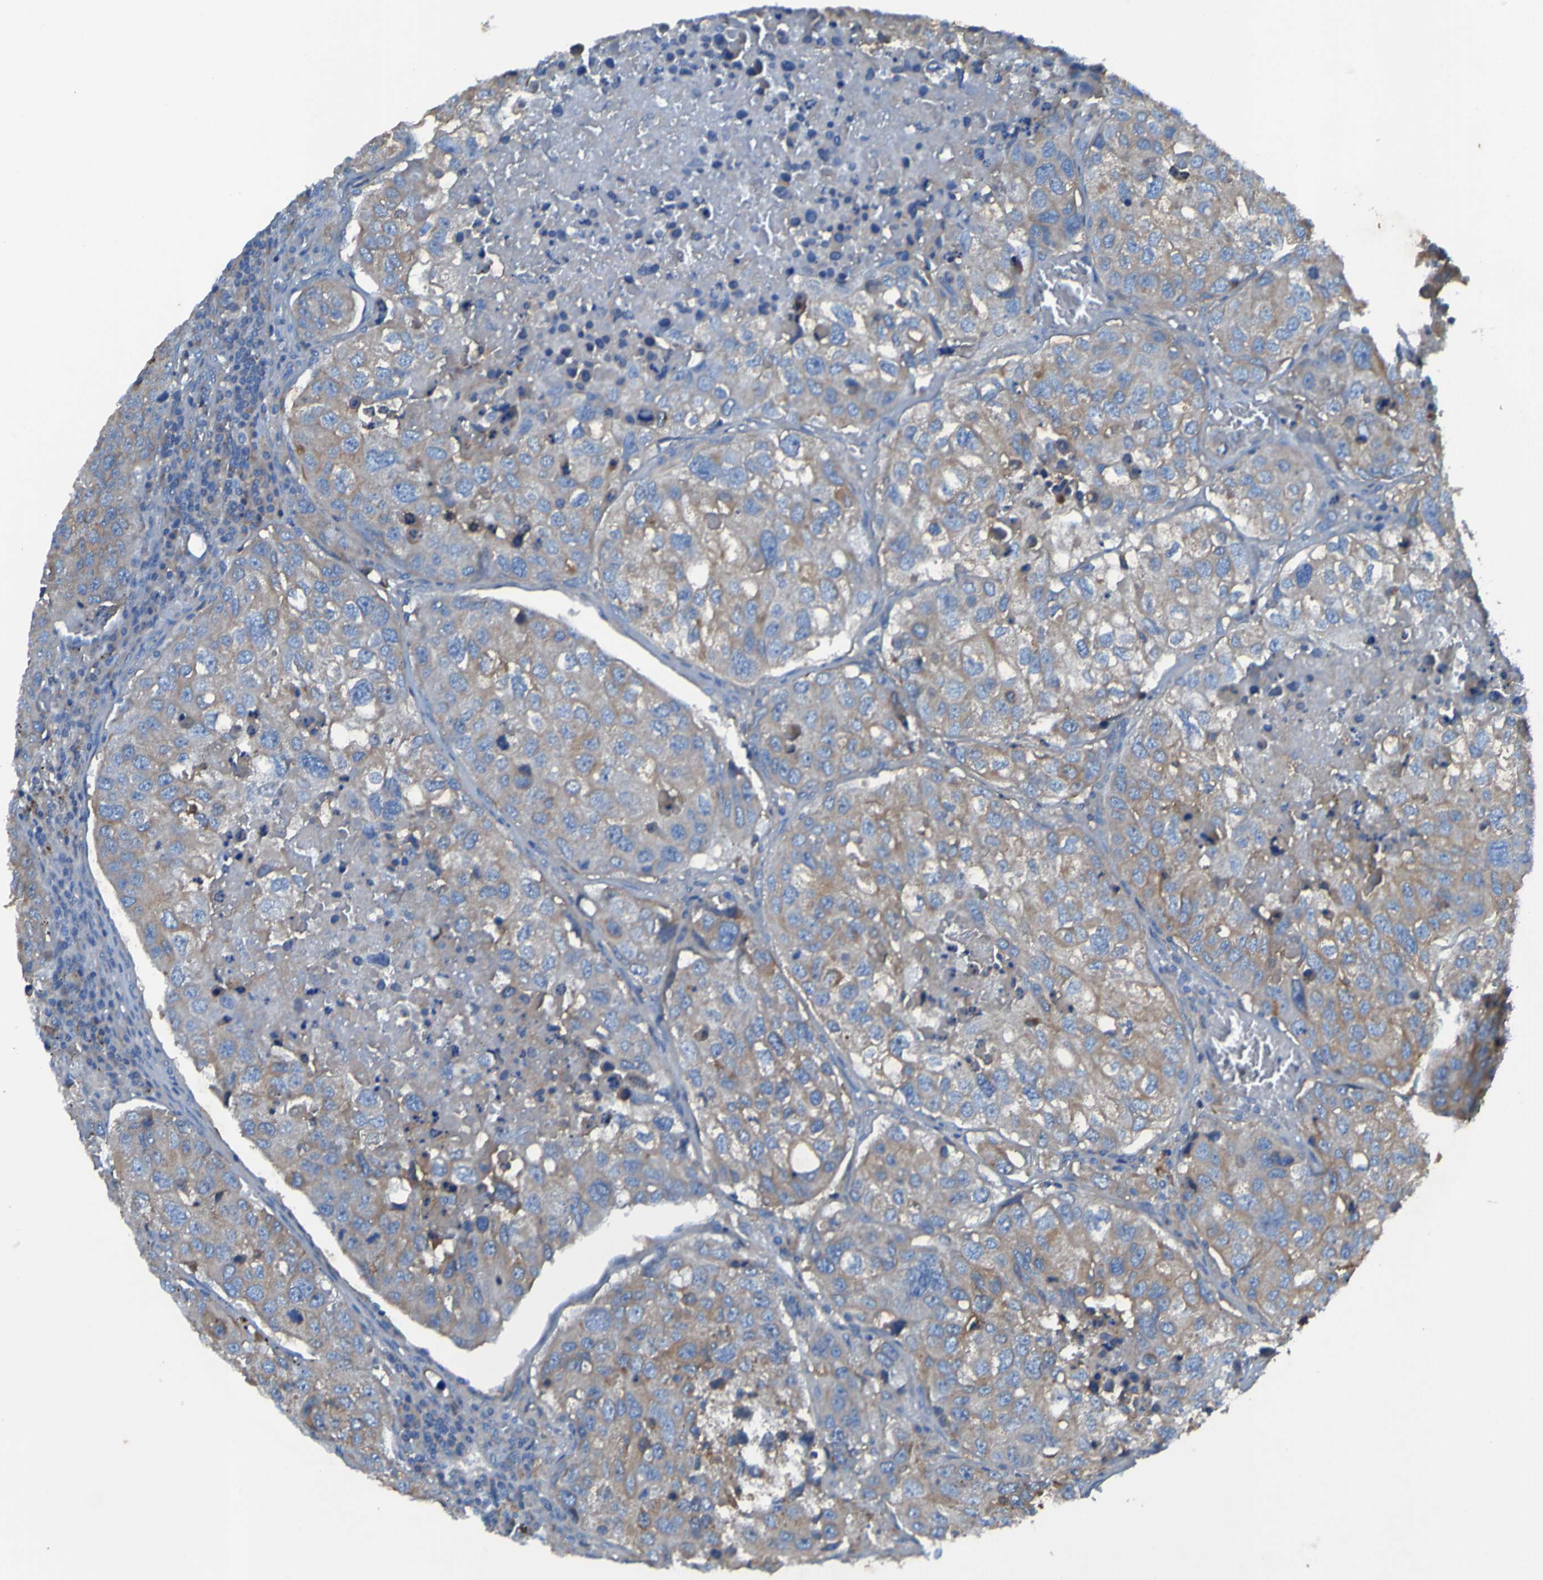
{"staining": {"intensity": "moderate", "quantity": "25%-75%", "location": "cytoplasmic/membranous"}, "tissue": "urothelial cancer", "cell_type": "Tumor cells", "image_type": "cancer", "snomed": [{"axis": "morphology", "description": "Urothelial carcinoma, High grade"}, {"axis": "topography", "description": "Lymph node"}, {"axis": "topography", "description": "Urinary bladder"}], "caption": "DAB immunohistochemical staining of high-grade urothelial carcinoma reveals moderate cytoplasmic/membranous protein staining in about 25%-75% of tumor cells. (Stains: DAB (3,3'-diaminobenzidine) in brown, nuclei in blue, Microscopy: brightfield microscopy at high magnification).", "gene": "RAB5B", "patient": {"sex": "male", "age": 51}}